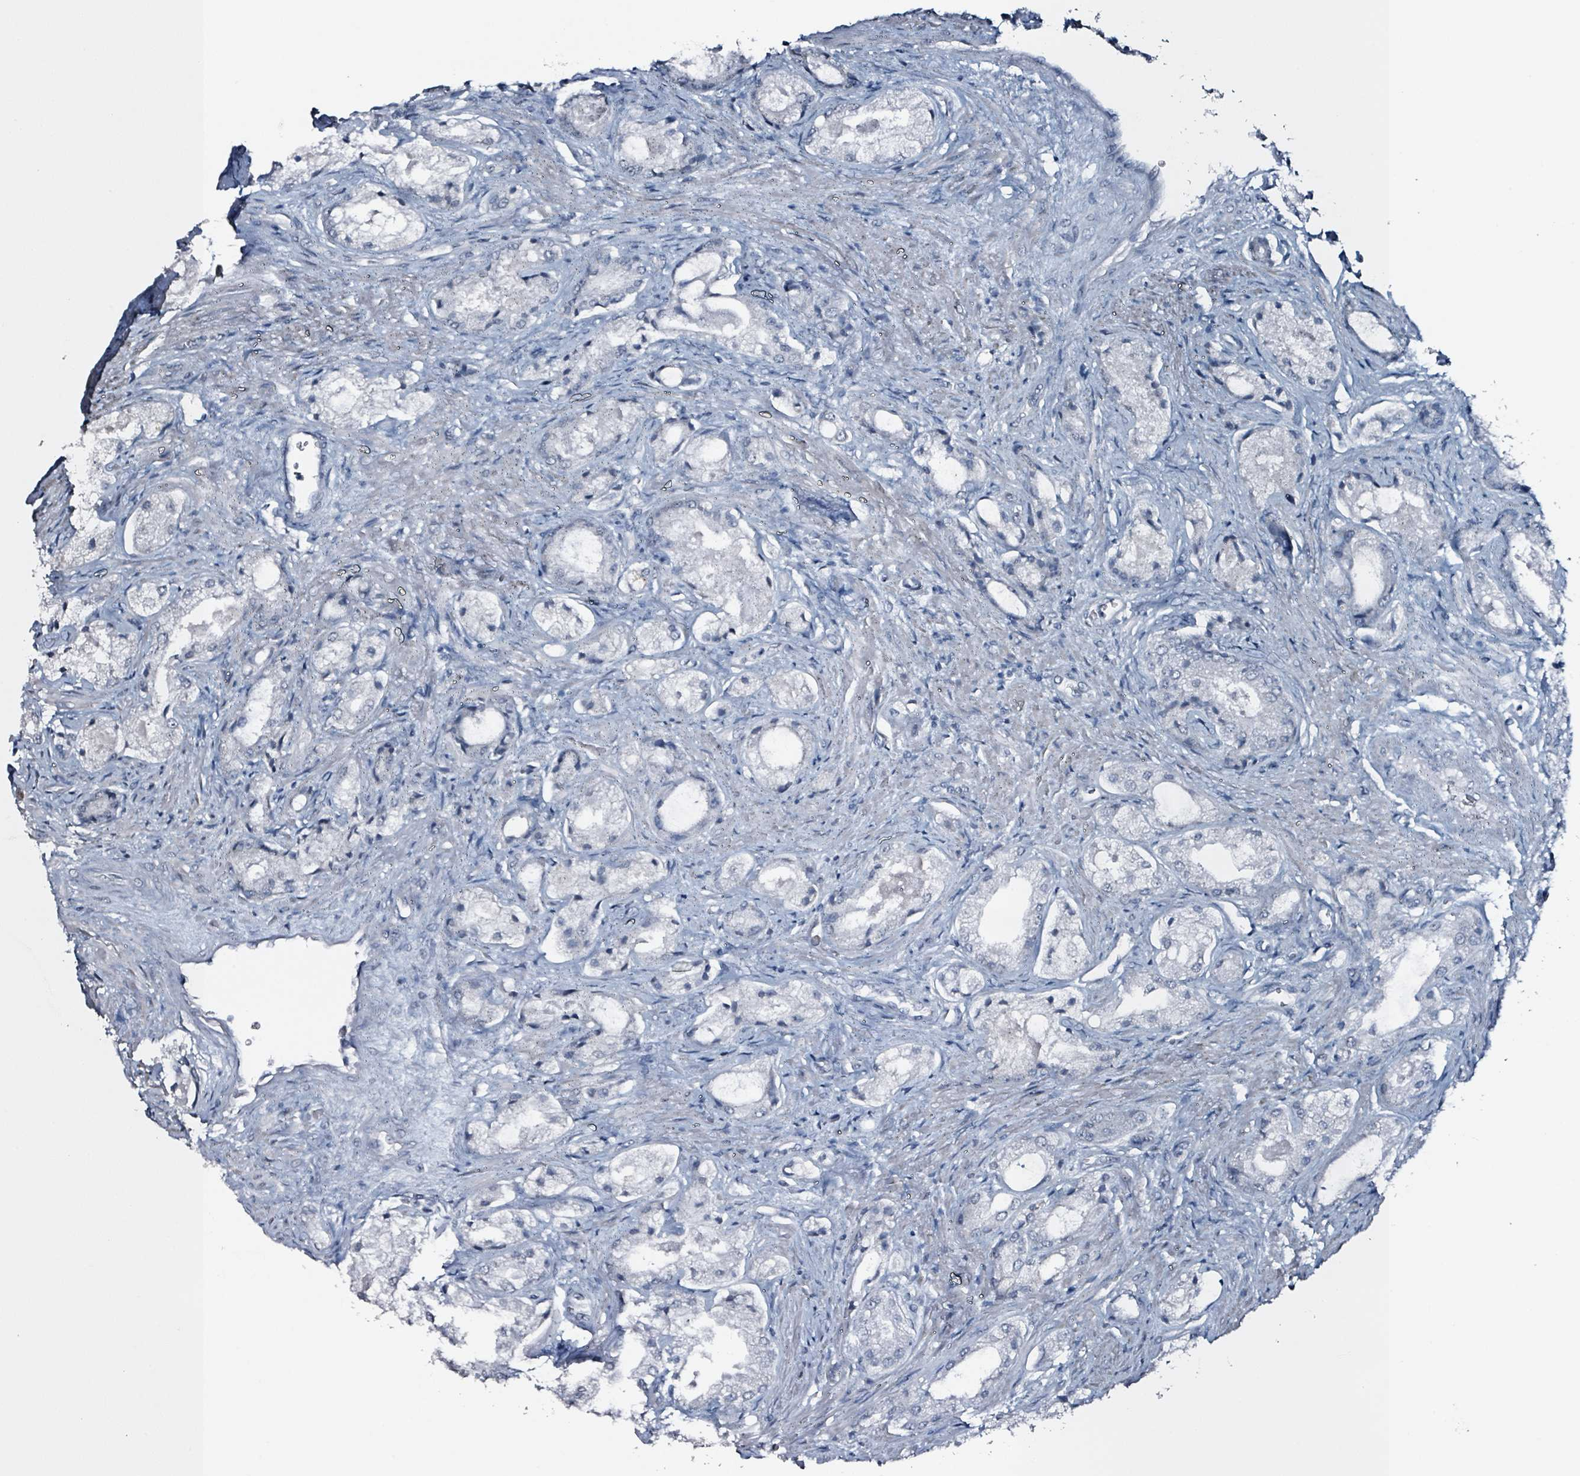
{"staining": {"intensity": "negative", "quantity": "none", "location": "none"}, "tissue": "prostate cancer", "cell_type": "Tumor cells", "image_type": "cancer", "snomed": [{"axis": "morphology", "description": "Adenocarcinoma, Low grade"}, {"axis": "topography", "description": "Prostate"}], "caption": "Tumor cells show no significant expression in adenocarcinoma (low-grade) (prostate). (DAB (3,3'-diaminobenzidine) immunohistochemistry (IHC) with hematoxylin counter stain).", "gene": "CA9", "patient": {"sex": "male", "age": 68}}